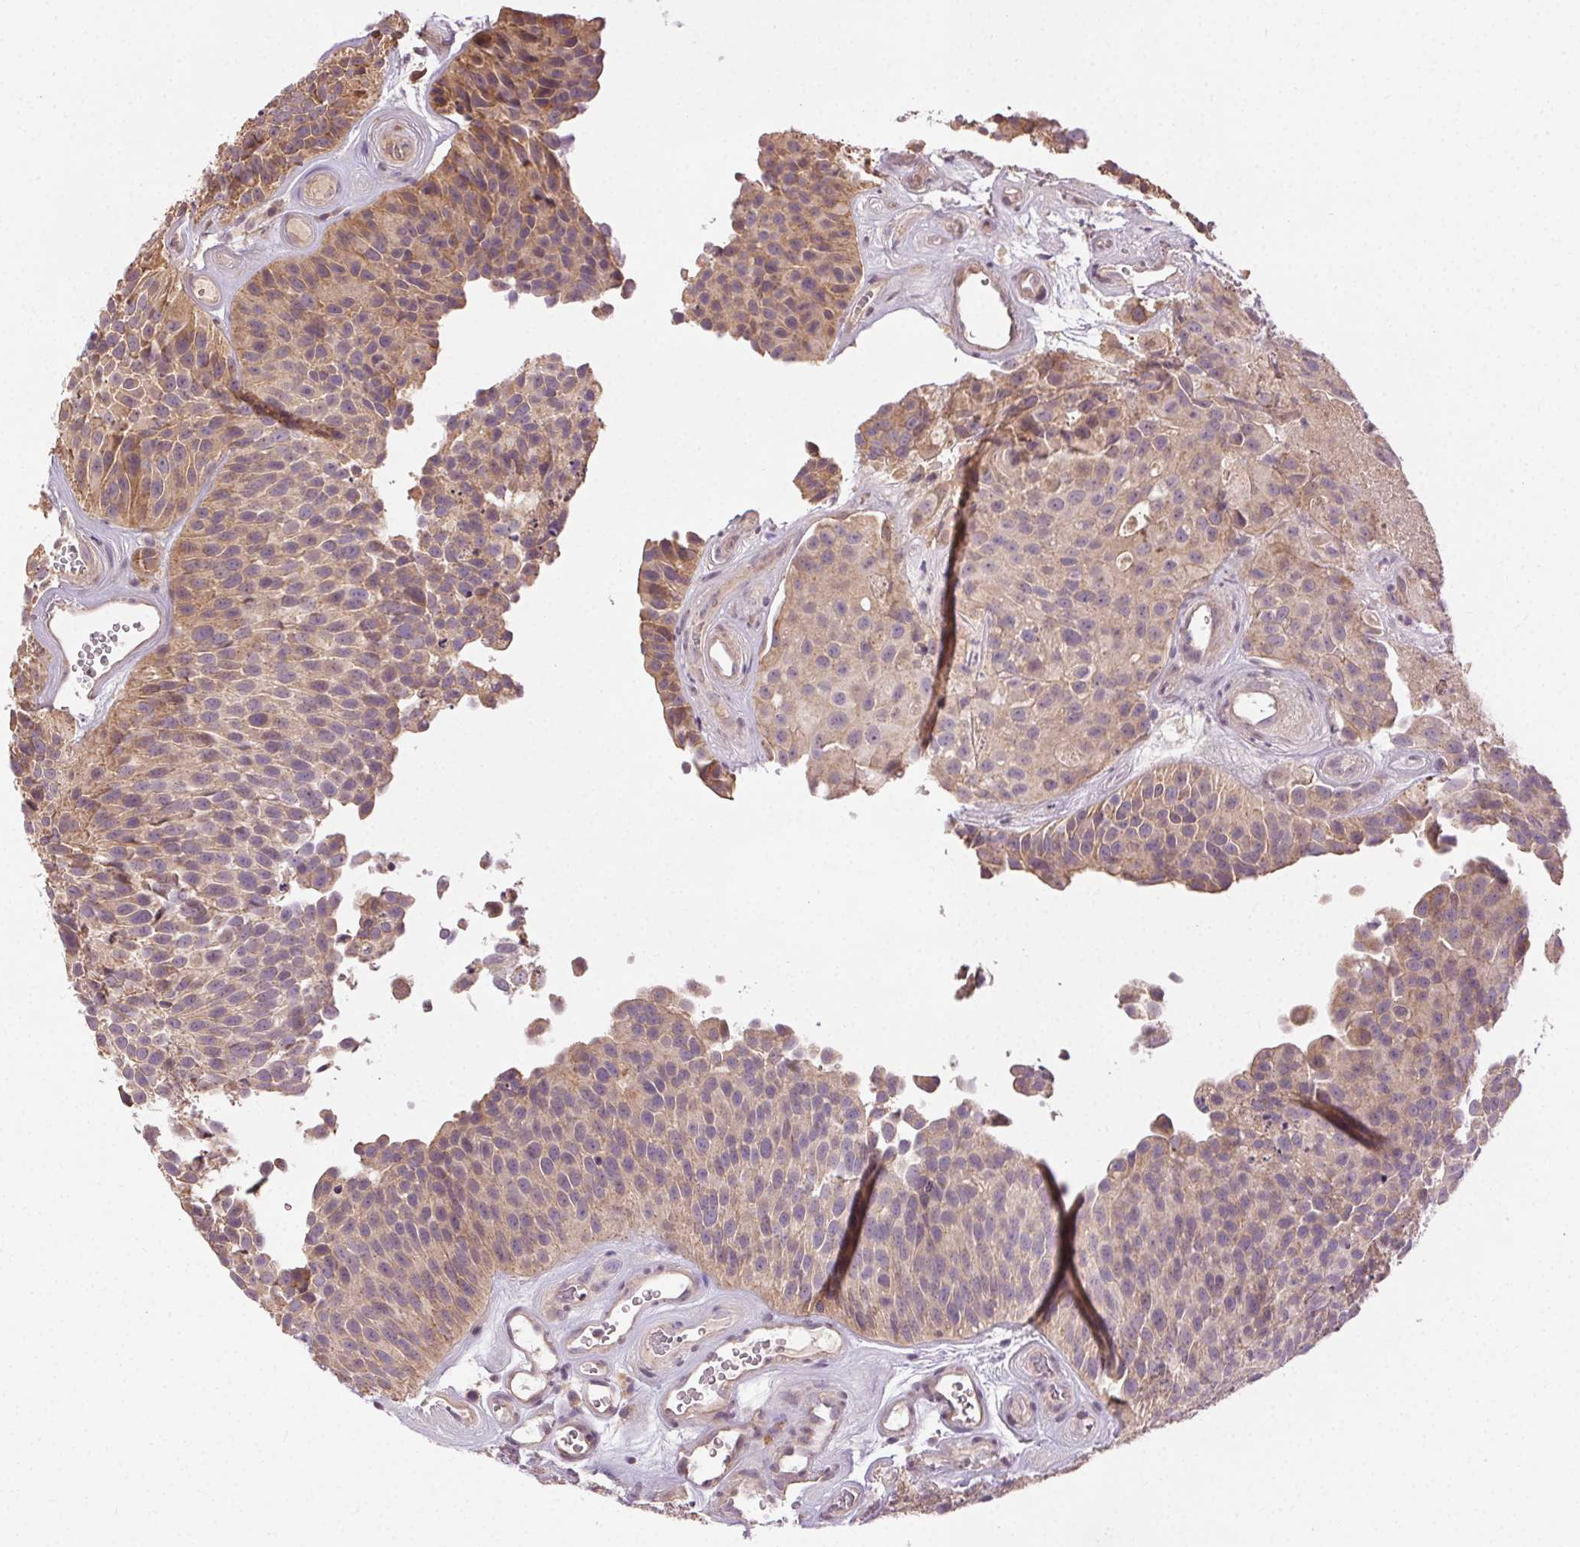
{"staining": {"intensity": "weak", "quantity": ">75%", "location": "cytoplasmic/membranous"}, "tissue": "urothelial cancer", "cell_type": "Tumor cells", "image_type": "cancer", "snomed": [{"axis": "morphology", "description": "Urothelial carcinoma, Low grade"}, {"axis": "topography", "description": "Urinary bladder"}], "caption": "A brown stain shows weak cytoplasmic/membranous staining of a protein in human low-grade urothelial carcinoma tumor cells. (IHC, brightfield microscopy, high magnification).", "gene": "ATP1B3", "patient": {"sex": "male", "age": 76}}